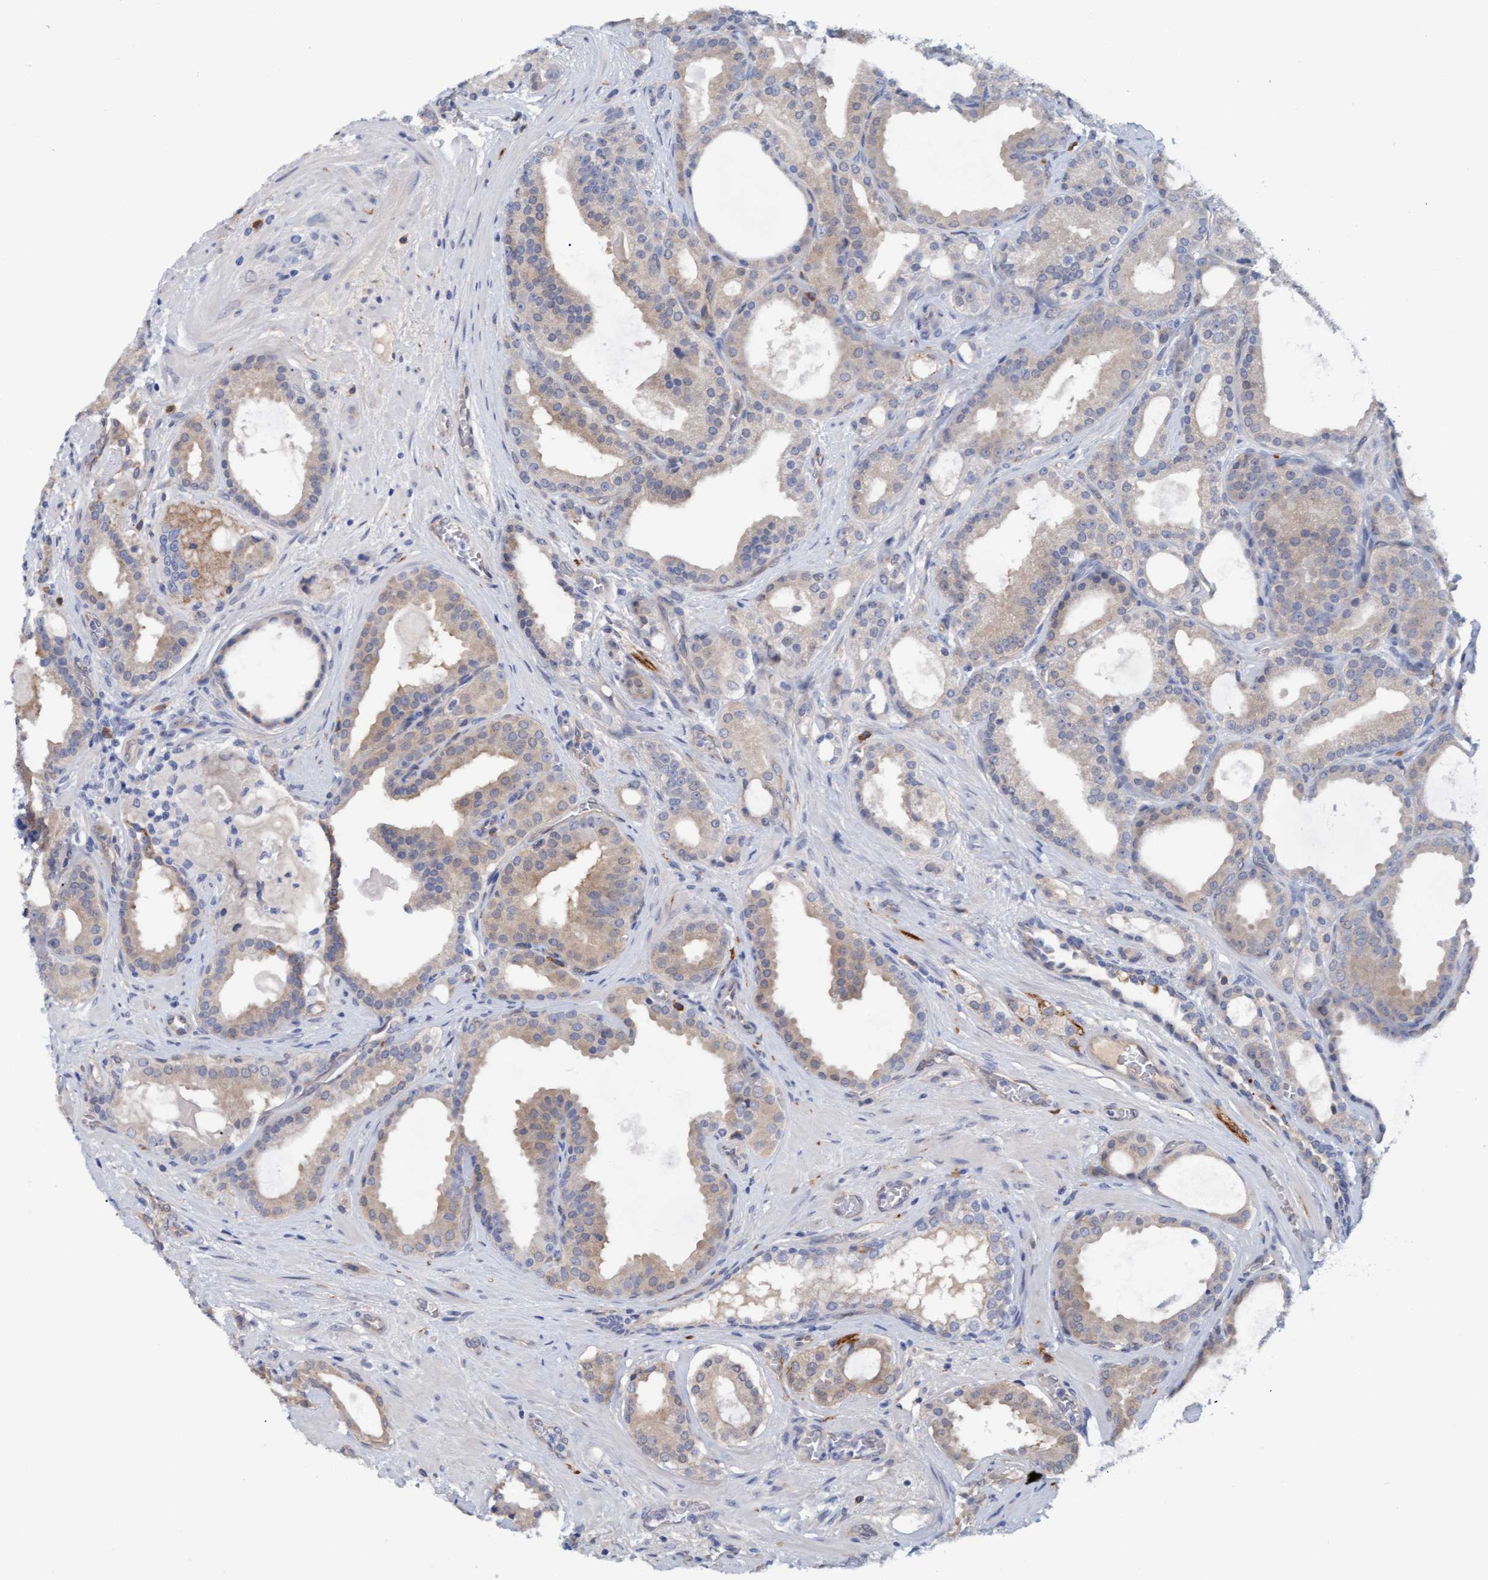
{"staining": {"intensity": "weak", "quantity": ">75%", "location": "cytoplasmic/membranous"}, "tissue": "prostate cancer", "cell_type": "Tumor cells", "image_type": "cancer", "snomed": [{"axis": "morphology", "description": "Adenocarcinoma, High grade"}, {"axis": "topography", "description": "Prostate"}], "caption": "A low amount of weak cytoplasmic/membranous positivity is identified in approximately >75% of tumor cells in prostate cancer (high-grade adenocarcinoma) tissue.", "gene": "STXBP1", "patient": {"sex": "male", "age": 60}}